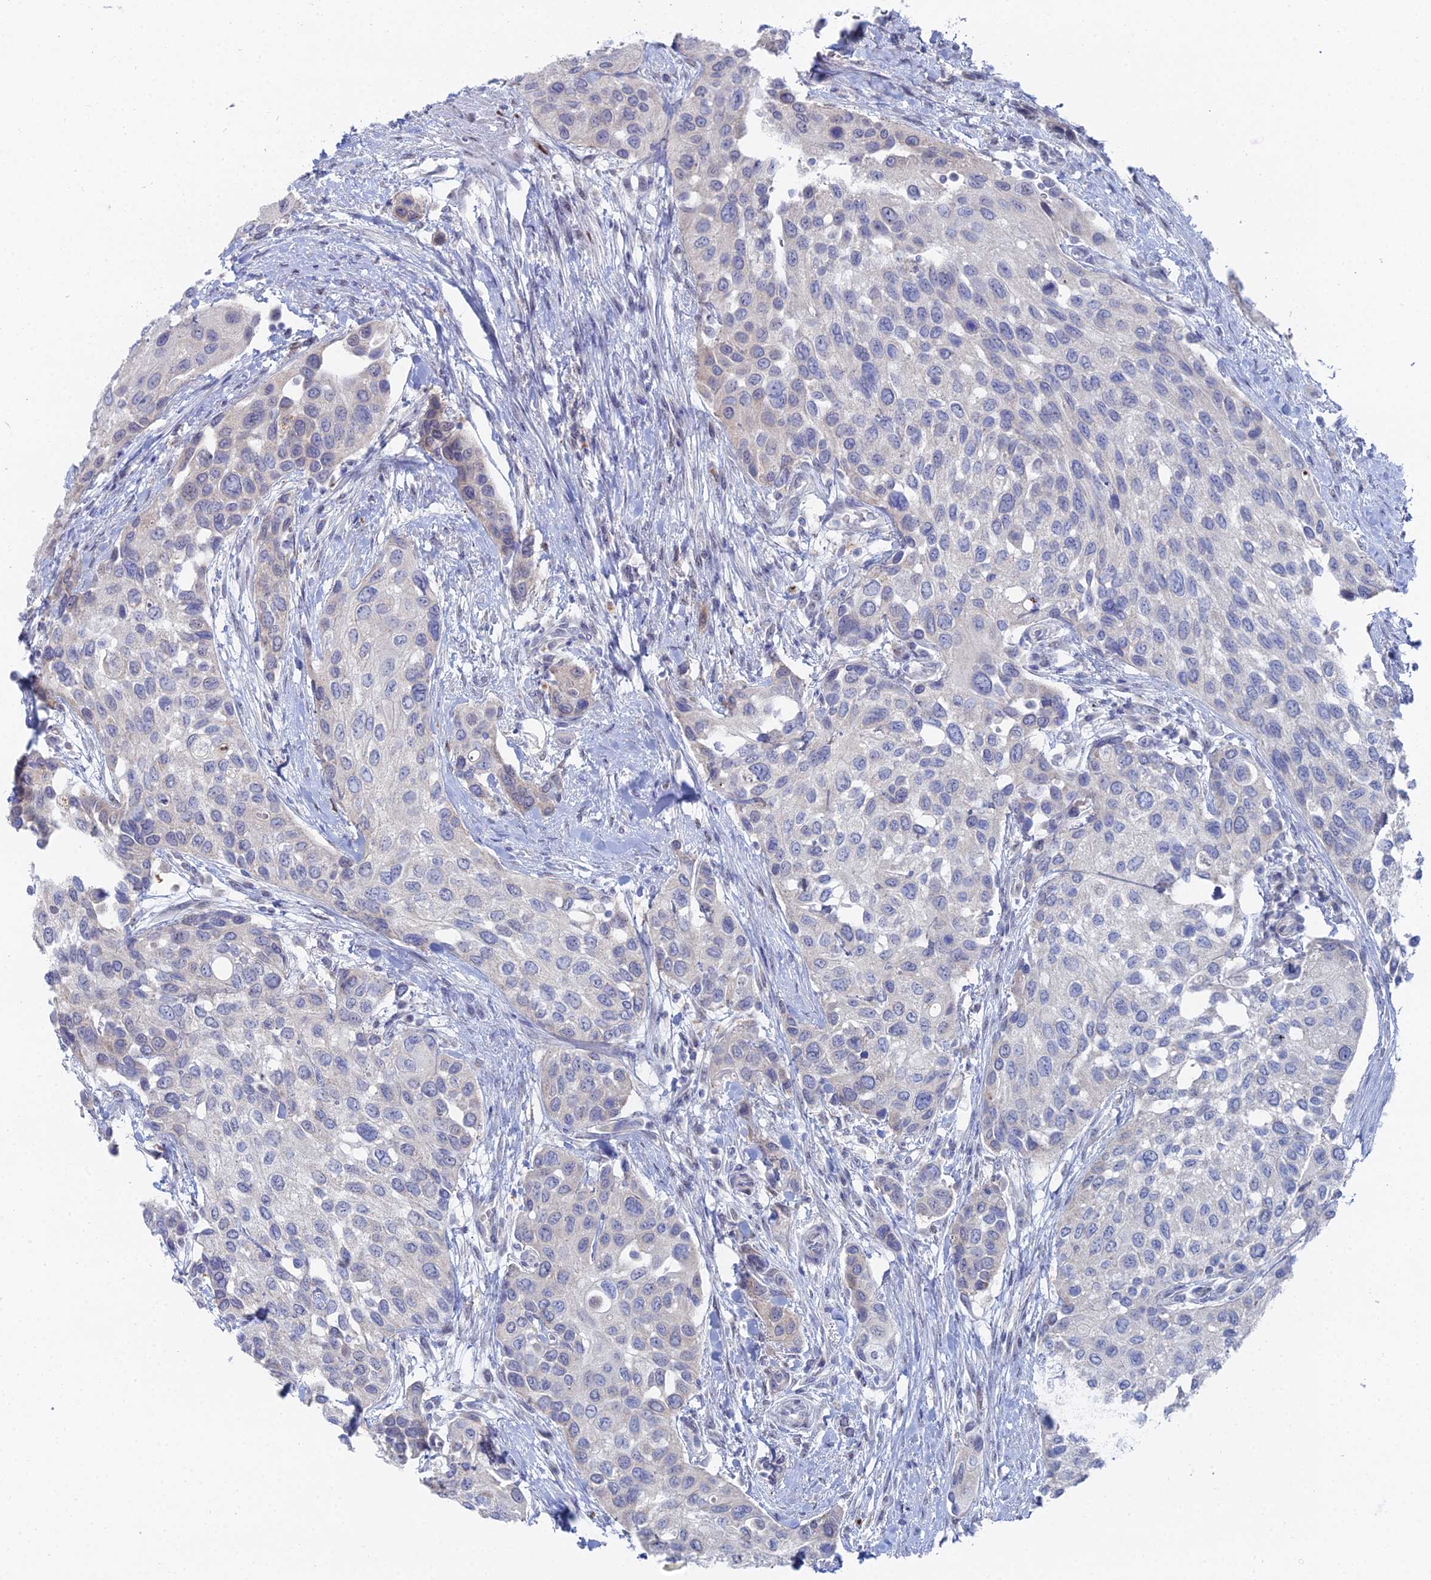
{"staining": {"intensity": "negative", "quantity": "none", "location": "none"}, "tissue": "urothelial cancer", "cell_type": "Tumor cells", "image_type": "cancer", "snomed": [{"axis": "morphology", "description": "Normal tissue, NOS"}, {"axis": "morphology", "description": "Urothelial carcinoma, High grade"}, {"axis": "topography", "description": "Vascular tissue"}, {"axis": "topography", "description": "Urinary bladder"}], "caption": "The micrograph demonstrates no significant expression in tumor cells of urothelial carcinoma (high-grade).", "gene": "THAP4", "patient": {"sex": "female", "age": 56}}